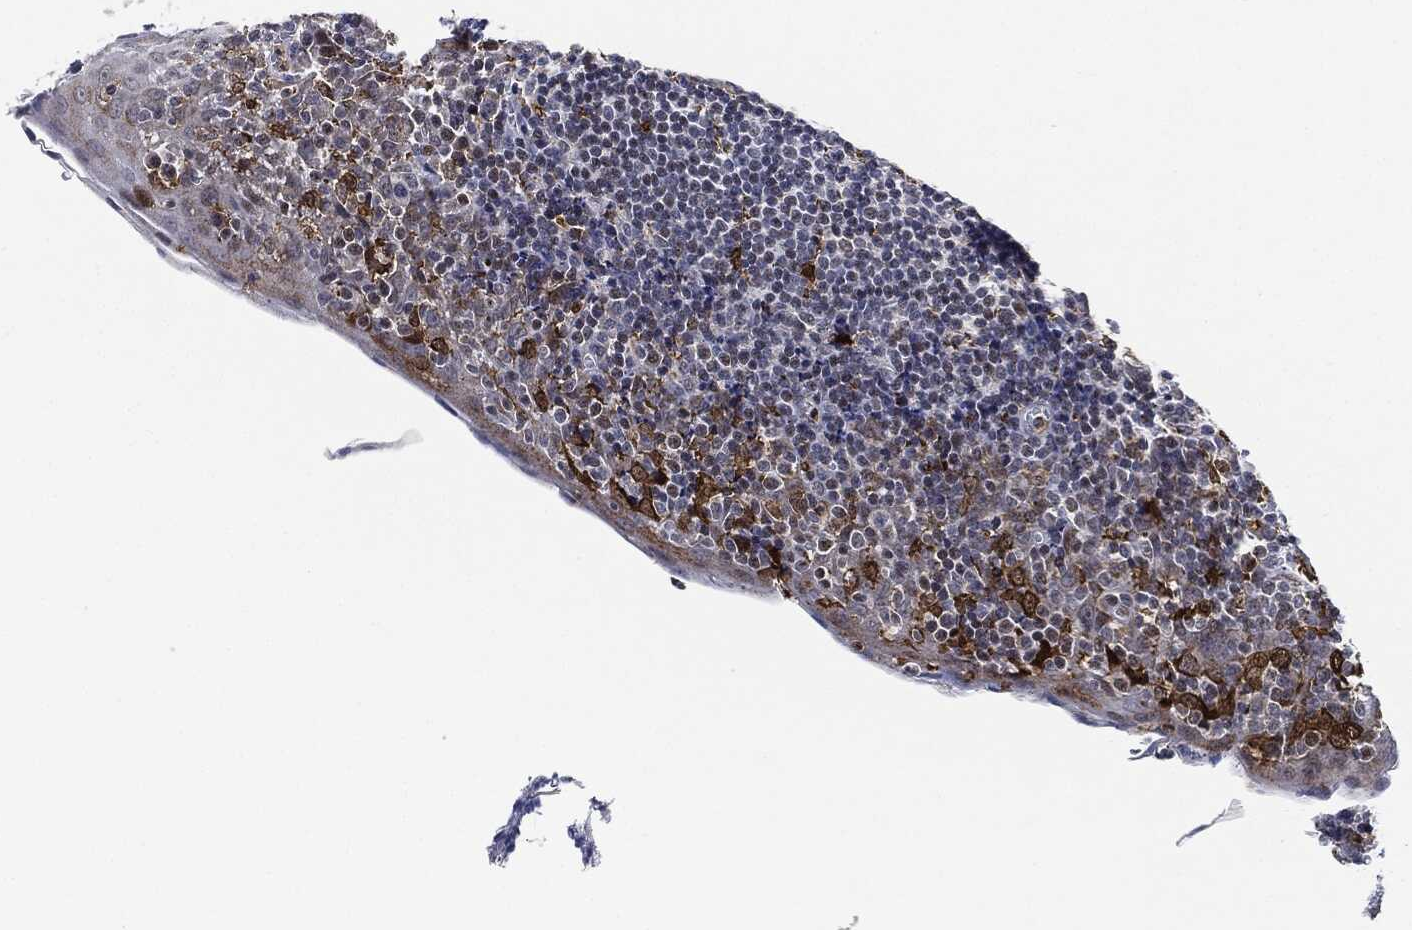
{"staining": {"intensity": "negative", "quantity": "none", "location": "none"}, "tissue": "tonsil", "cell_type": "Germinal center cells", "image_type": "normal", "snomed": [{"axis": "morphology", "description": "Normal tissue, NOS"}, {"axis": "morphology", "description": "Inflammation, NOS"}, {"axis": "topography", "description": "Tonsil"}], "caption": "DAB (3,3'-diaminobenzidine) immunohistochemical staining of normal tonsil reveals no significant expression in germinal center cells.", "gene": "NANOS3", "patient": {"sex": "female", "age": 31}}